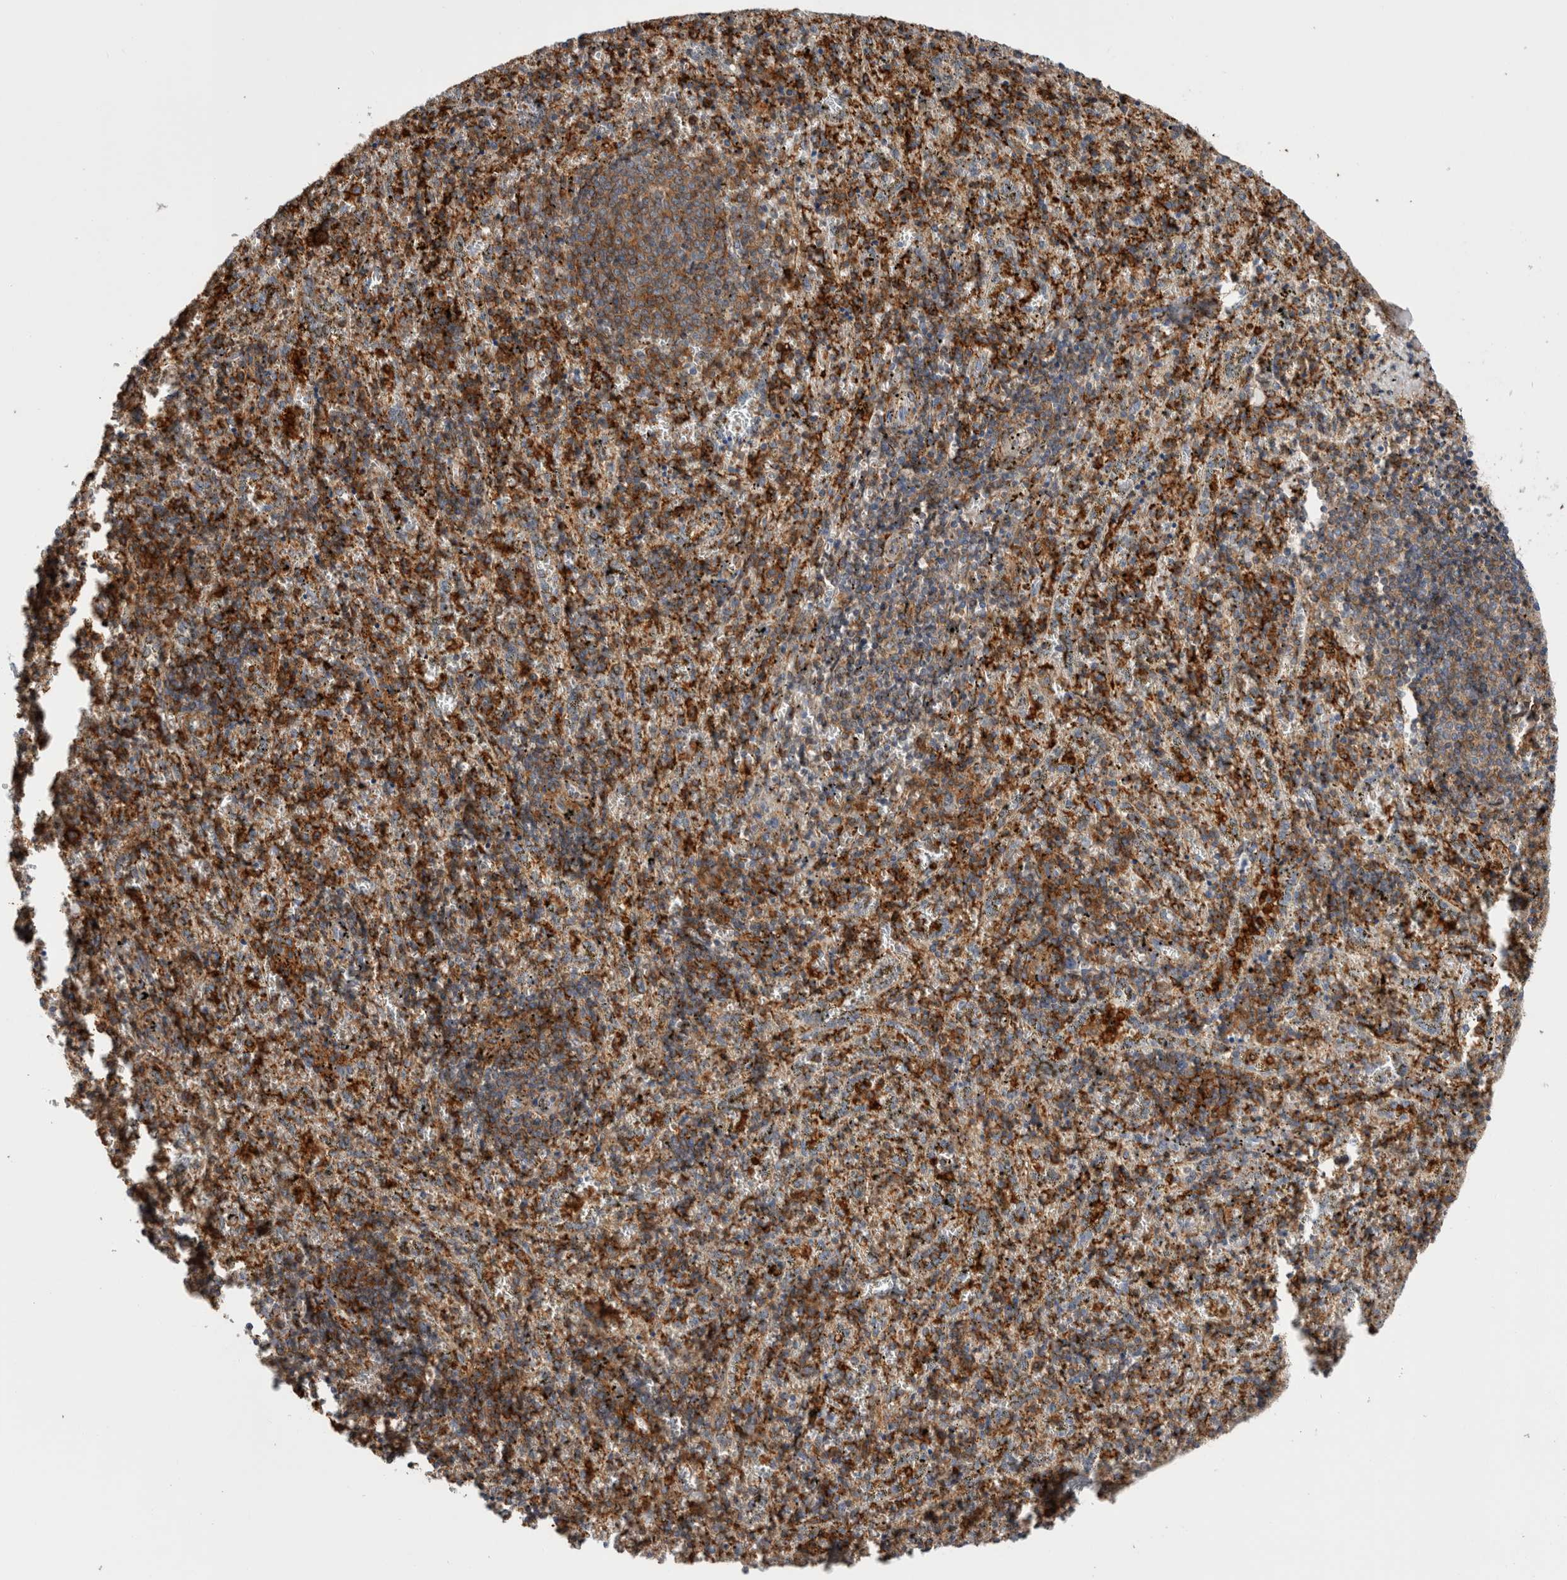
{"staining": {"intensity": "moderate", "quantity": "25%-75%", "location": "cytoplasmic/membranous"}, "tissue": "spleen", "cell_type": "Cells in red pulp", "image_type": "normal", "snomed": [{"axis": "morphology", "description": "Normal tissue, NOS"}, {"axis": "topography", "description": "Spleen"}], "caption": "Immunohistochemical staining of unremarkable spleen demonstrates moderate cytoplasmic/membranous protein positivity in about 25%-75% of cells in red pulp. The staining was performed using DAB (3,3'-diaminobenzidine) to visualize the protein expression in brown, while the nuclei were stained in blue with hematoxylin (Magnification: 20x).", "gene": "CCDC88B", "patient": {"sex": "male", "age": 11}}